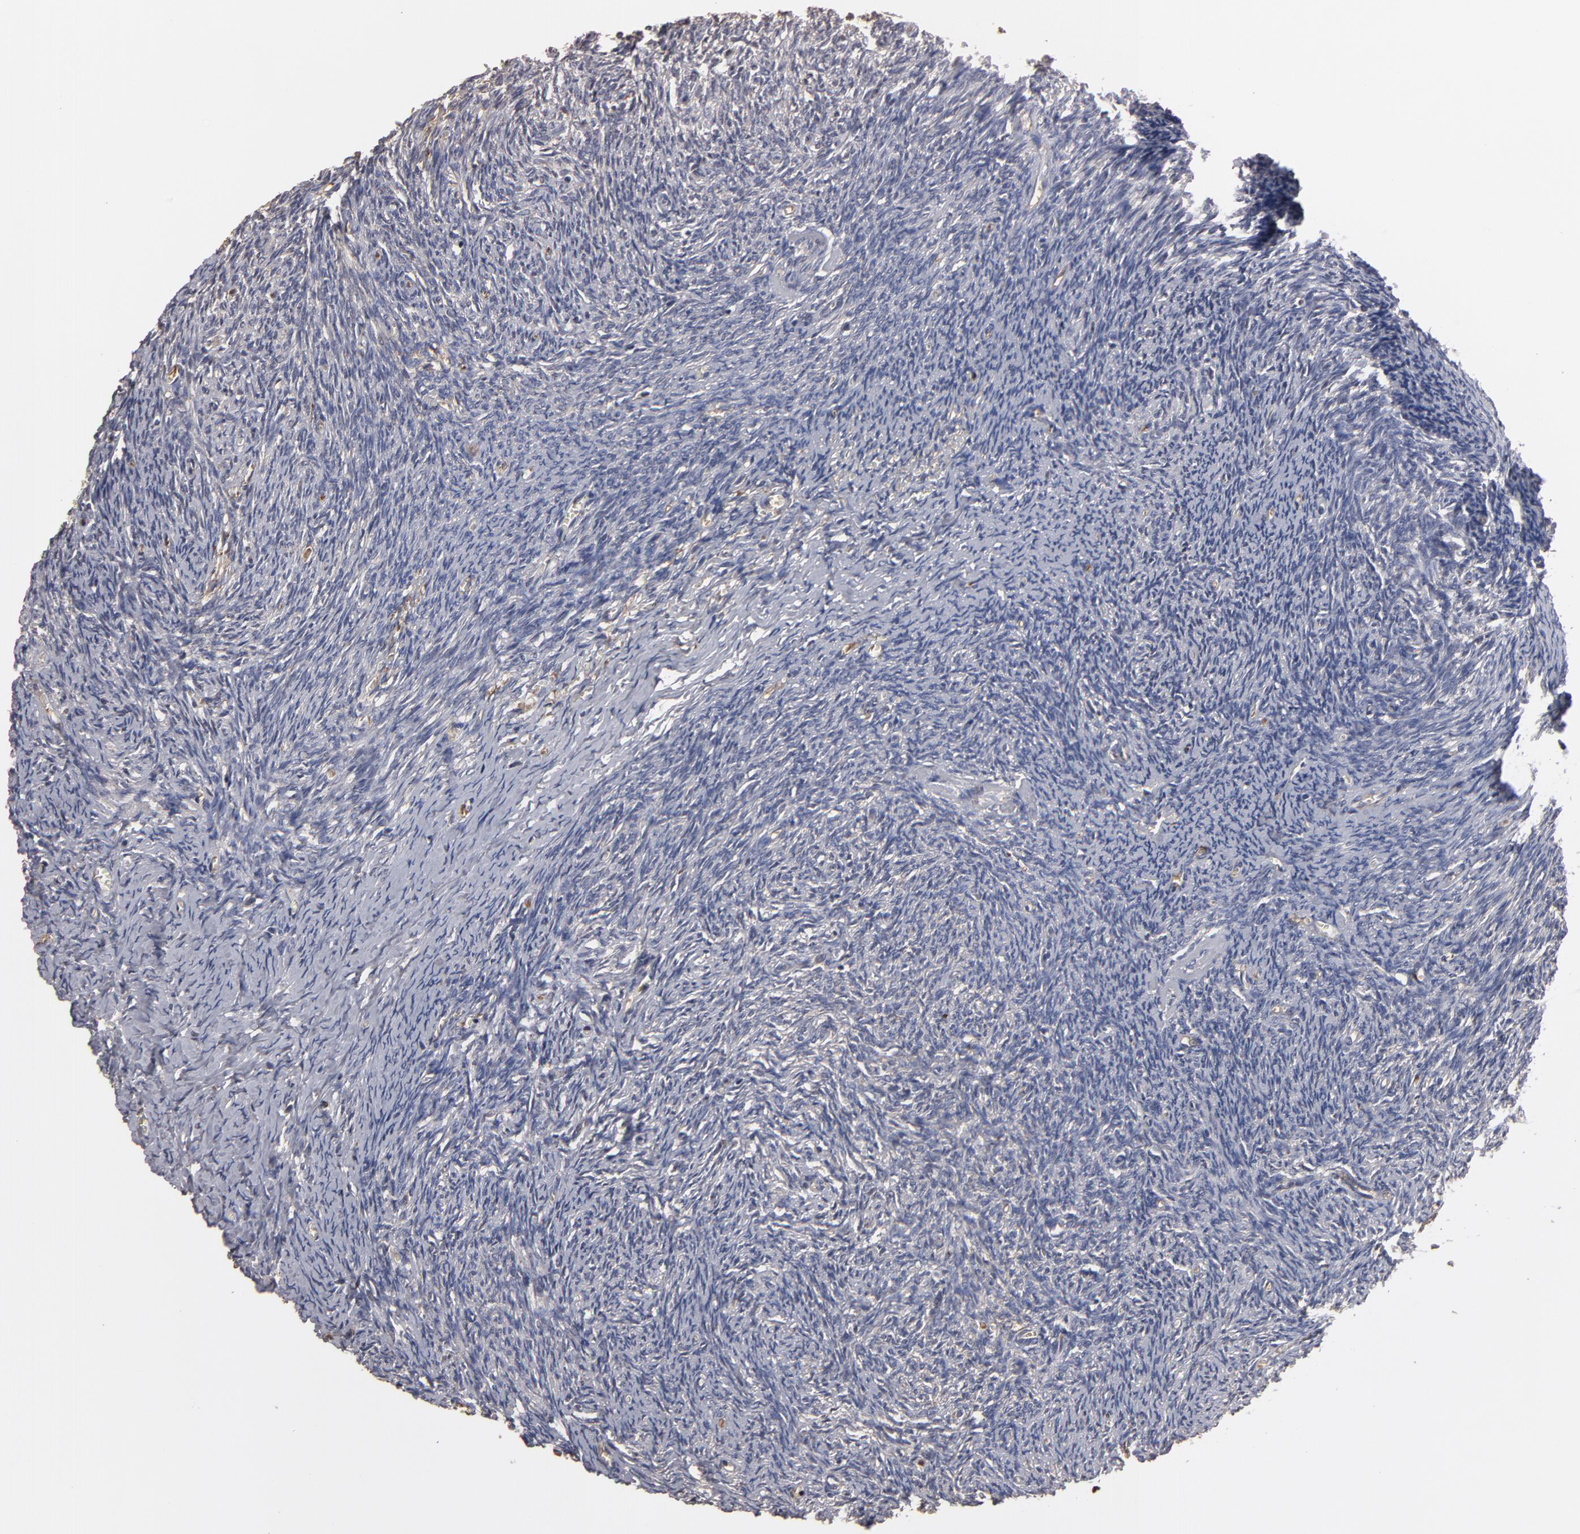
{"staining": {"intensity": "negative", "quantity": "none", "location": "none"}, "tissue": "ovary", "cell_type": "Follicle cells", "image_type": "normal", "snomed": [{"axis": "morphology", "description": "Normal tissue, NOS"}, {"axis": "topography", "description": "Ovary"}], "caption": "Immunohistochemical staining of unremarkable human ovary displays no significant positivity in follicle cells. (Stains: DAB (3,3'-diaminobenzidine) immunohistochemistry with hematoxylin counter stain, Microscopy: brightfield microscopy at high magnification).", "gene": "RO60", "patient": {"sex": "female", "age": 54}}